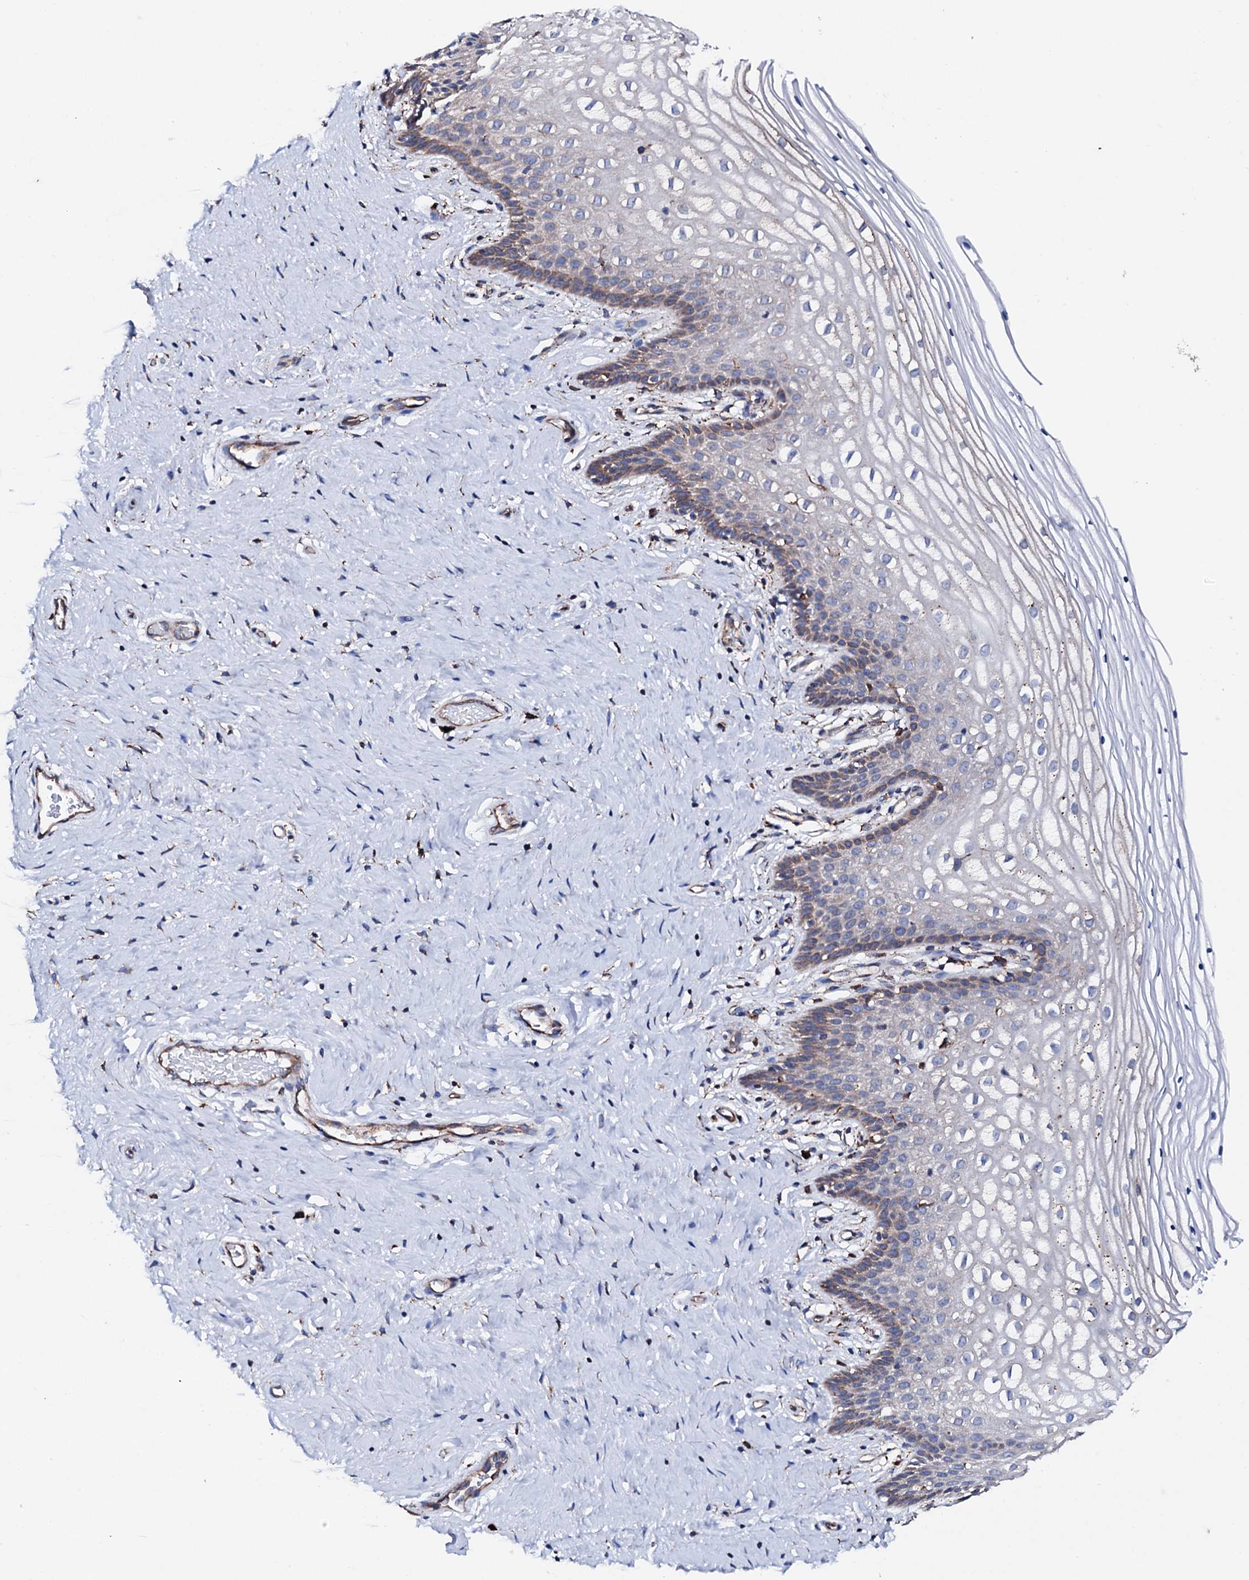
{"staining": {"intensity": "strong", "quantity": "25%-75%", "location": "cytoplasmic/membranous"}, "tissue": "cervix", "cell_type": "Glandular cells", "image_type": "normal", "snomed": [{"axis": "morphology", "description": "Normal tissue, NOS"}, {"axis": "topography", "description": "Cervix"}], "caption": "Immunohistochemistry (DAB) staining of unremarkable cervix shows strong cytoplasmic/membranous protein positivity in approximately 25%-75% of glandular cells.", "gene": "AMDHD1", "patient": {"sex": "female", "age": 33}}